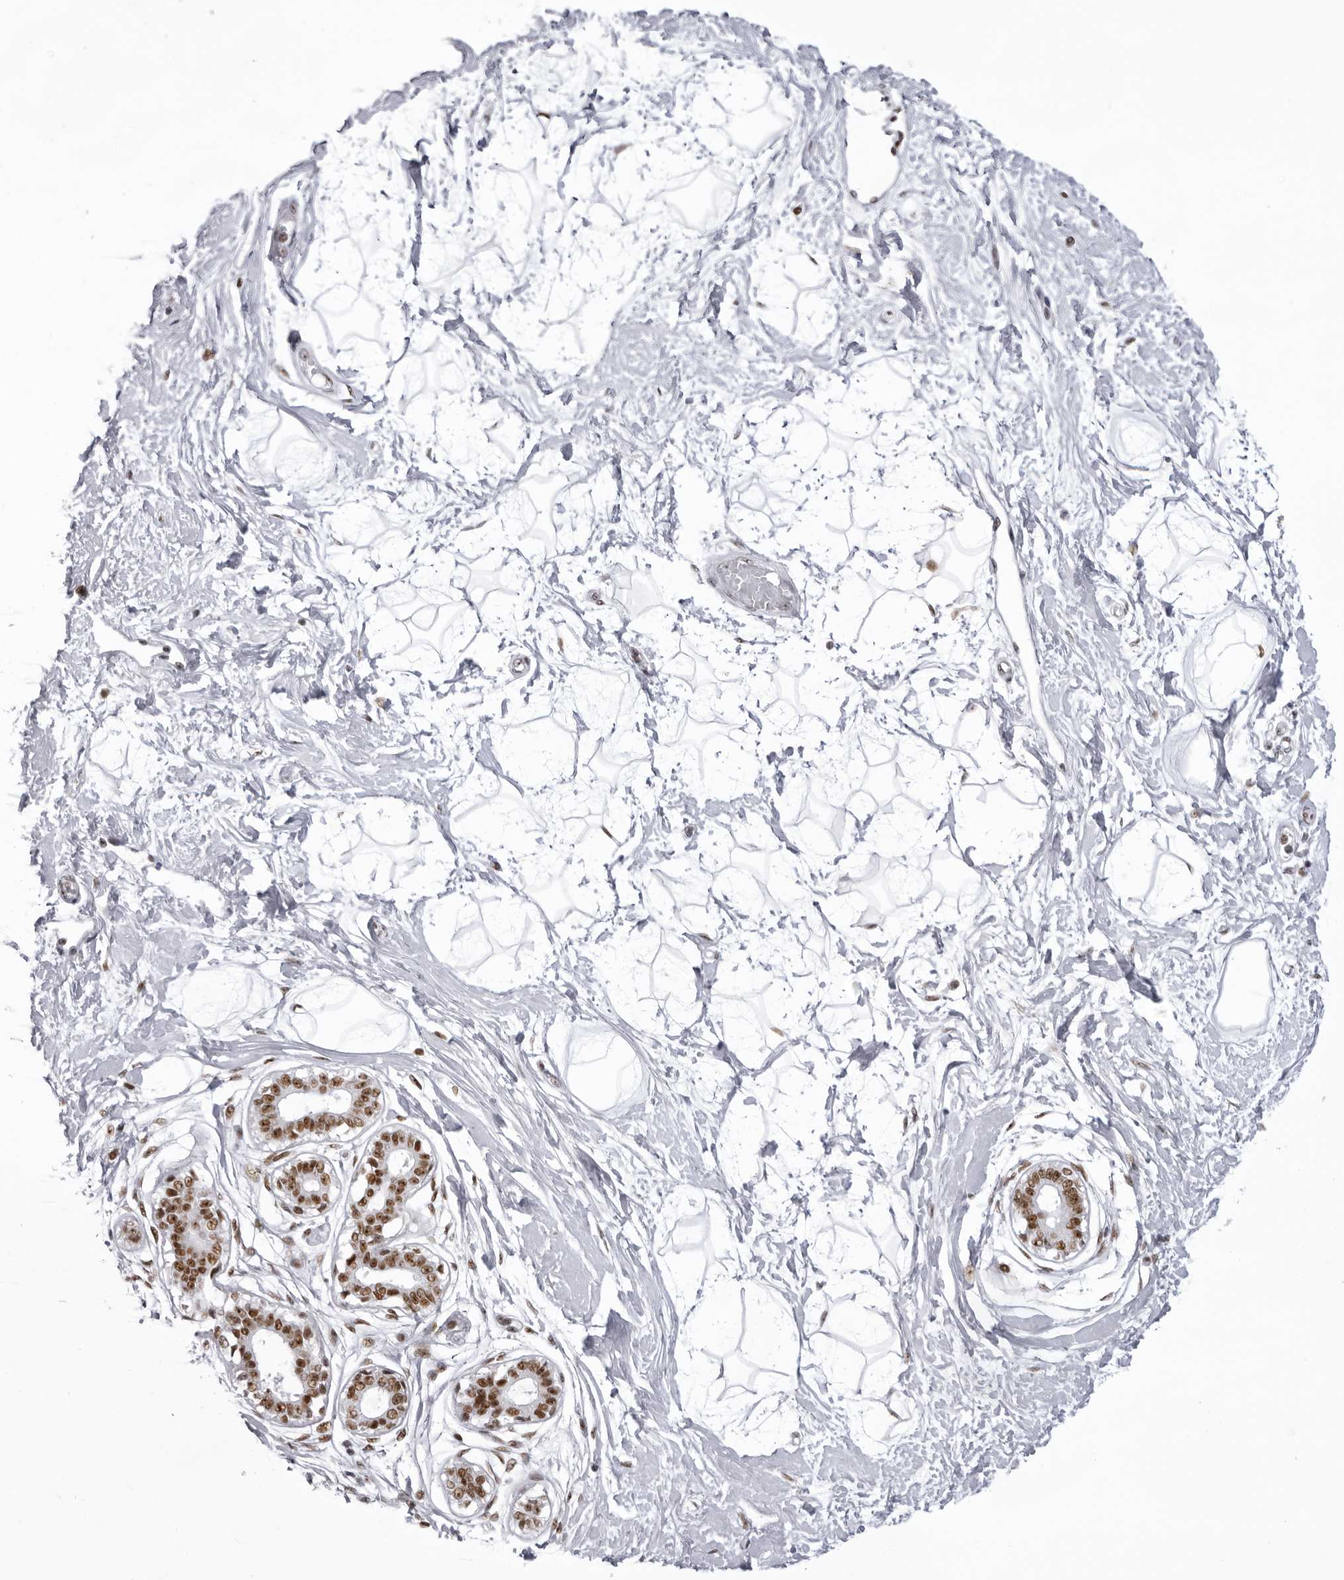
{"staining": {"intensity": "negative", "quantity": "none", "location": "none"}, "tissue": "breast", "cell_type": "Adipocytes", "image_type": "normal", "snomed": [{"axis": "morphology", "description": "Normal tissue, NOS"}, {"axis": "topography", "description": "Breast"}], "caption": "Adipocytes are negative for brown protein staining in unremarkable breast.", "gene": "DHX9", "patient": {"sex": "female", "age": 45}}